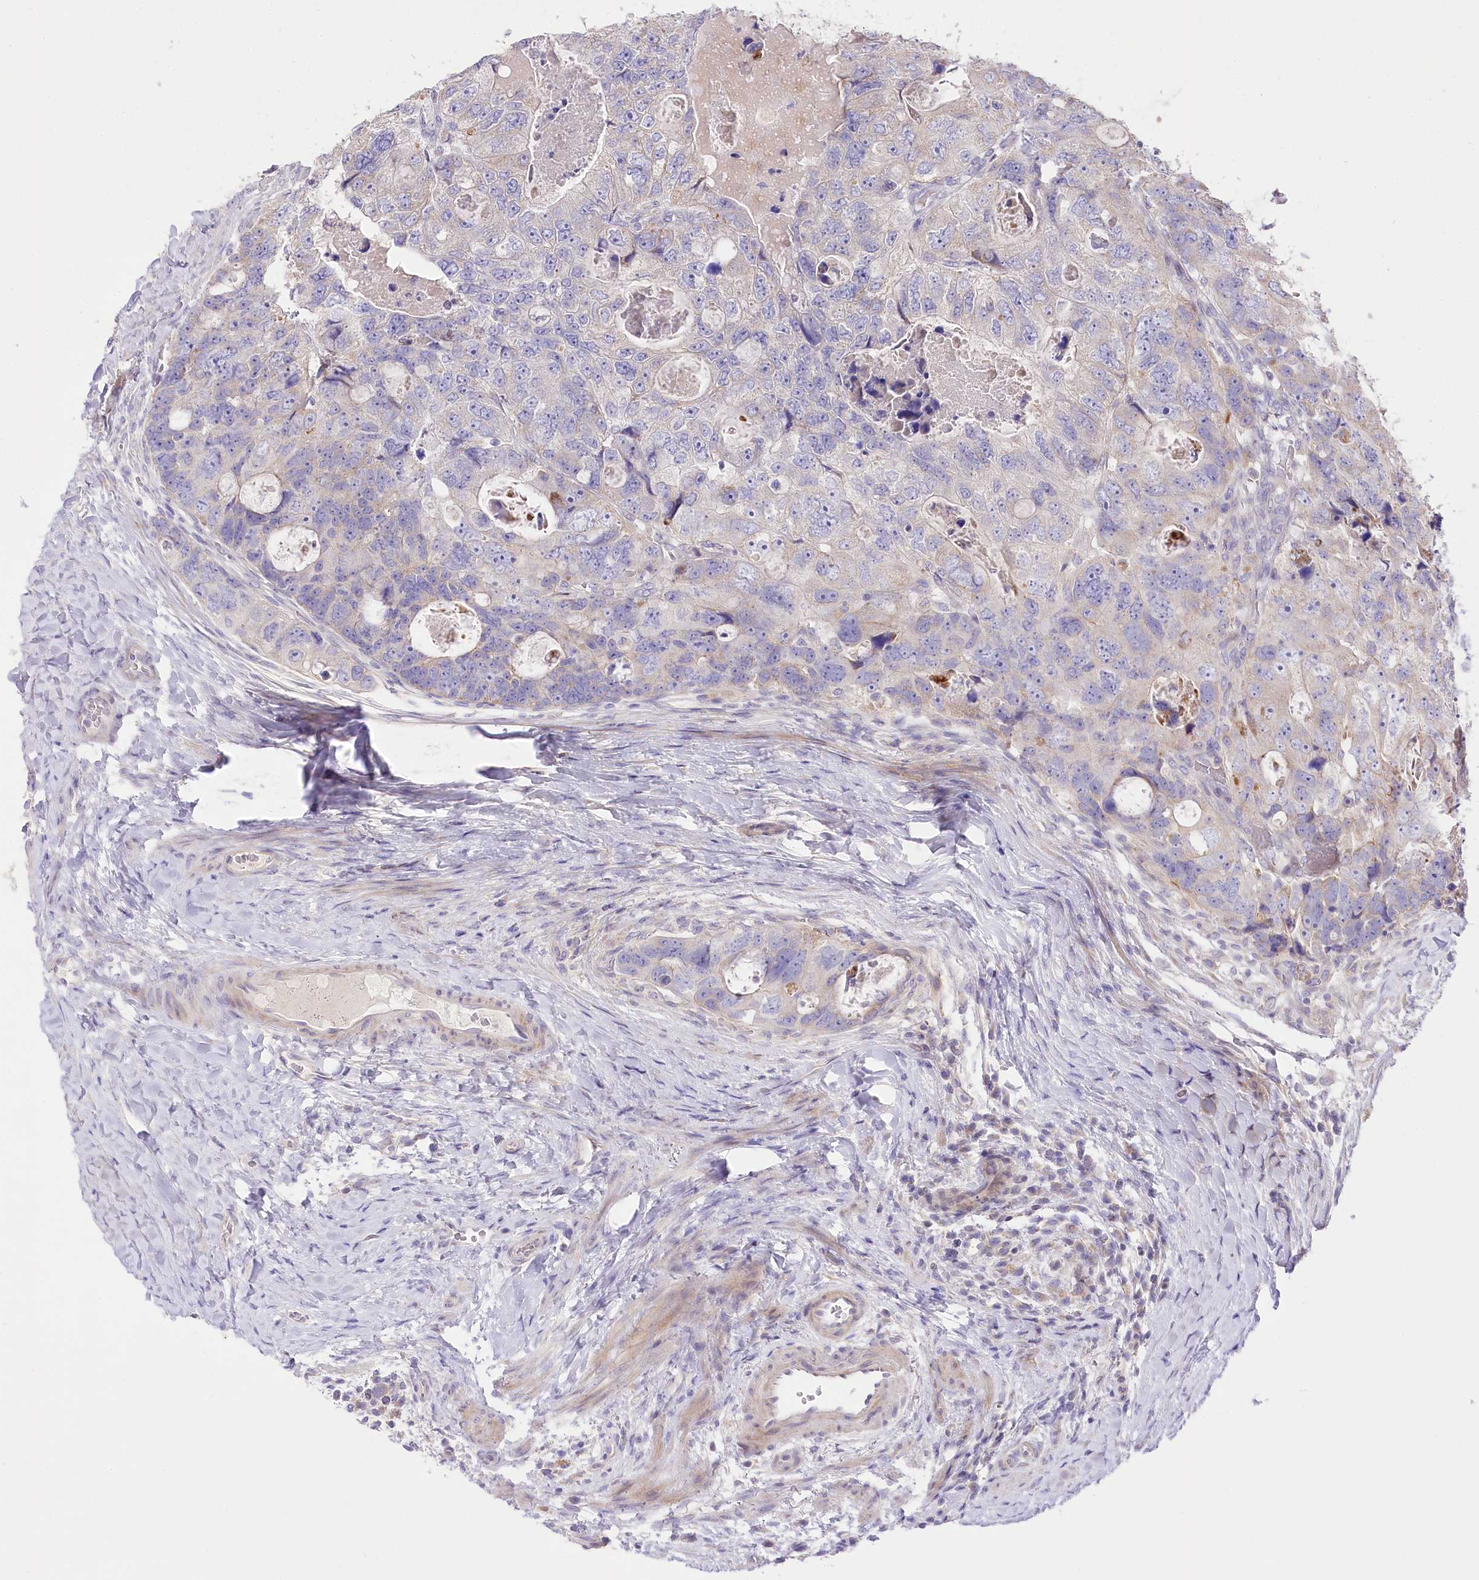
{"staining": {"intensity": "moderate", "quantity": "<25%", "location": "cytoplasmic/membranous"}, "tissue": "colorectal cancer", "cell_type": "Tumor cells", "image_type": "cancer", "snomed": [{"axis": "morphology", "description": "Adenocarcinoma, NOS"}, {"axis": "topography", "description": "Rectum"}], "caption": "Adenocarcinoma (colorectal) tissue exhibits moderate cytoplasmic/membranous staining in approximately <25% of tumor cells", "gene": "LRRC14B", "patient": {"sex": "male", "age": 59}}